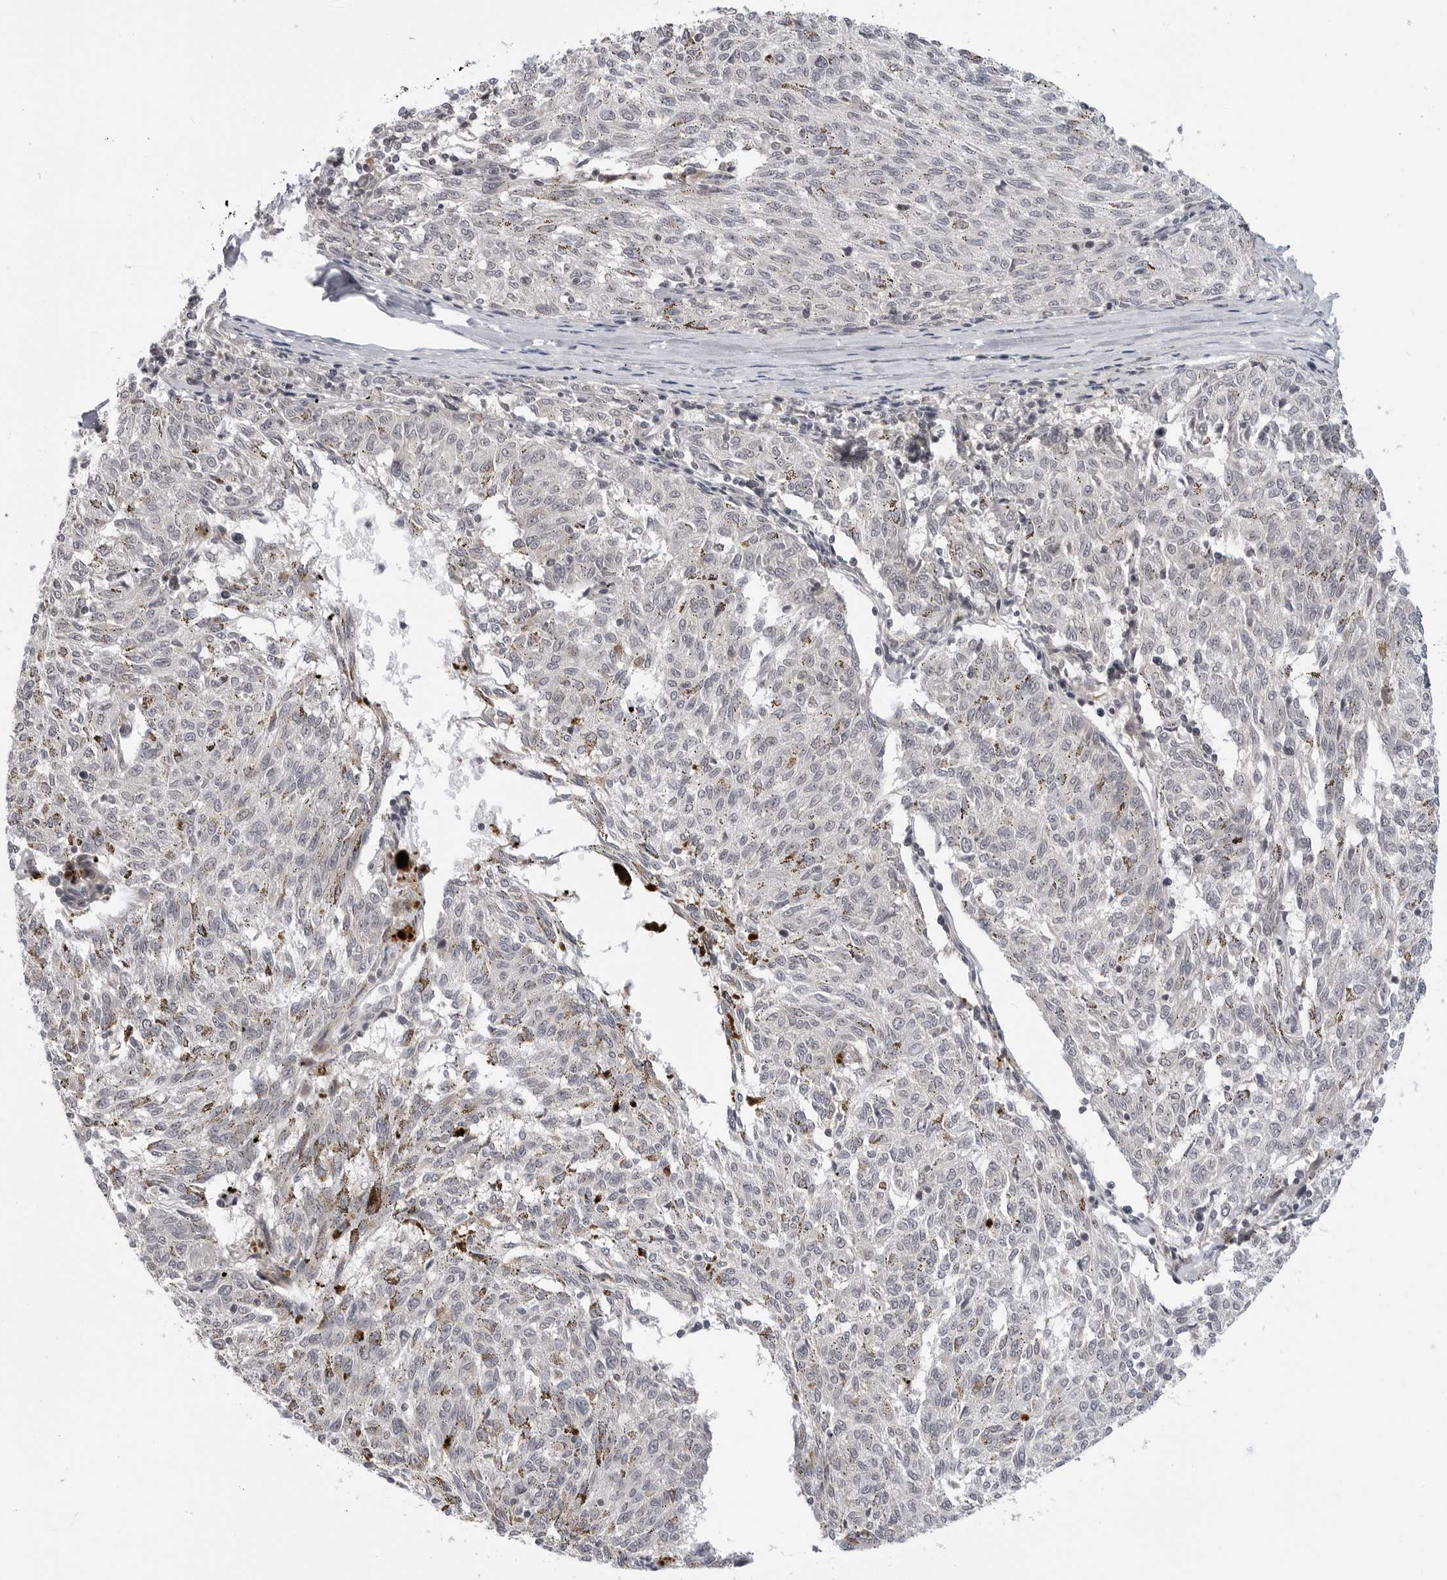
{"staining": {"intensity": "negative", "quantity": "none", "location": "none"}, "tissue": "melanoma", "cell_type": "Tumor cells", "image_type": "cancer", "snomed": [{"axis": "morphology", "description": "Malignant melanoma, NOS"}, {"axis": "topography", "description": "Skin"}], "caption": "A micrograph of human malignant melanoma is negative for staining in tumor cells.", "gene": "ADAMTS5", "patient": {"sex": "female", "age": 72}}